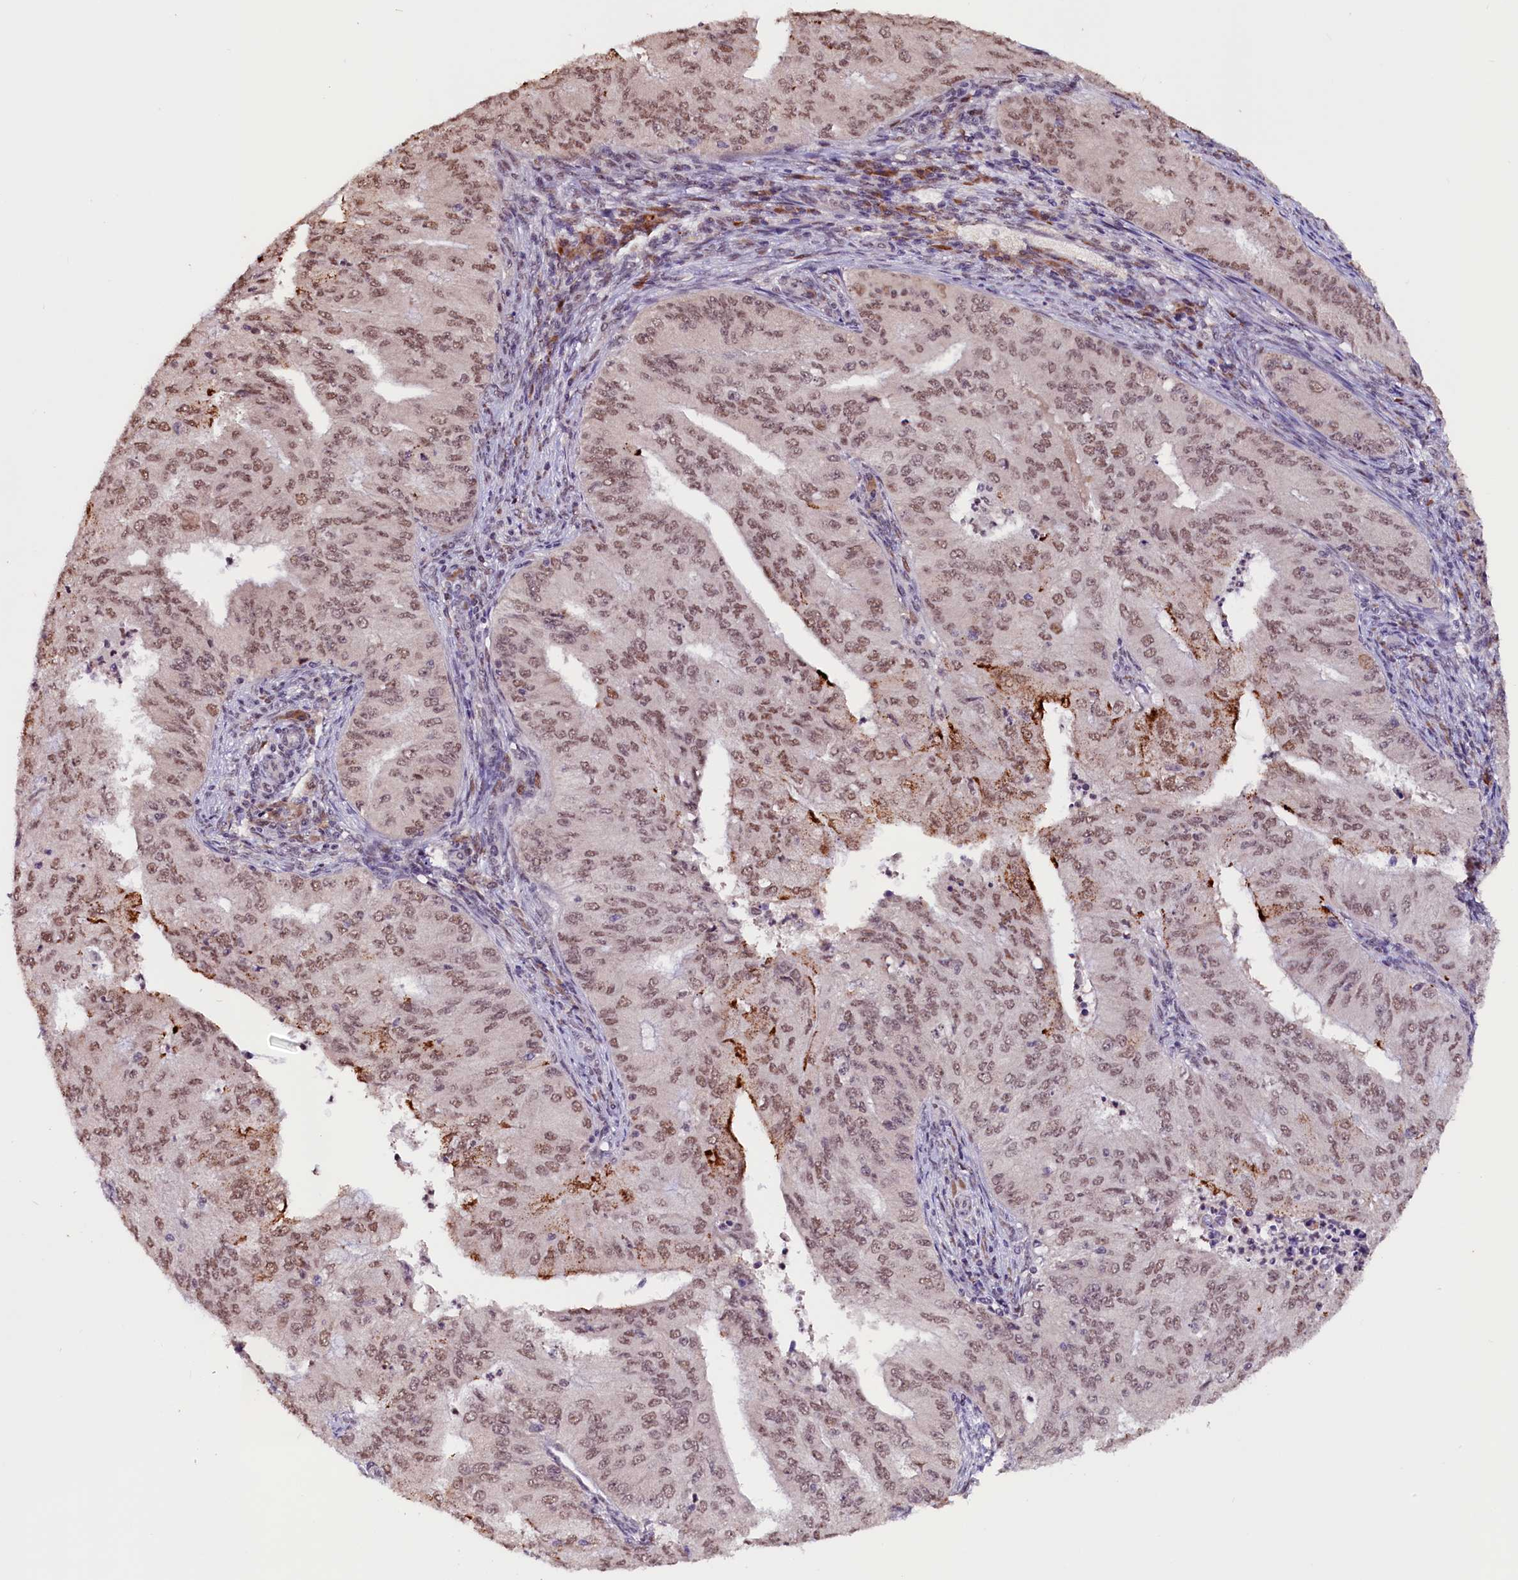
{"staining": {"intensity": "moderate", "quantity": ">75%", "location": "nuclear"}, "tissue": "endometrial cancer", "cell_type": "Tumor cells", "image_type": "cancer", "snomed": [{"axis": "morphology", "description": "Adenocarcinoma, NOS"}, {"axis": "topography", "description": "Endometrium"}], "caption": "This is a histology image of IHC staining of adenocarcinoma (endometrial), which shows moderate positivity in the nuclear of tumor cells.", "gene": "RNMT", "patient": {"sex": "female", "age": 50}}